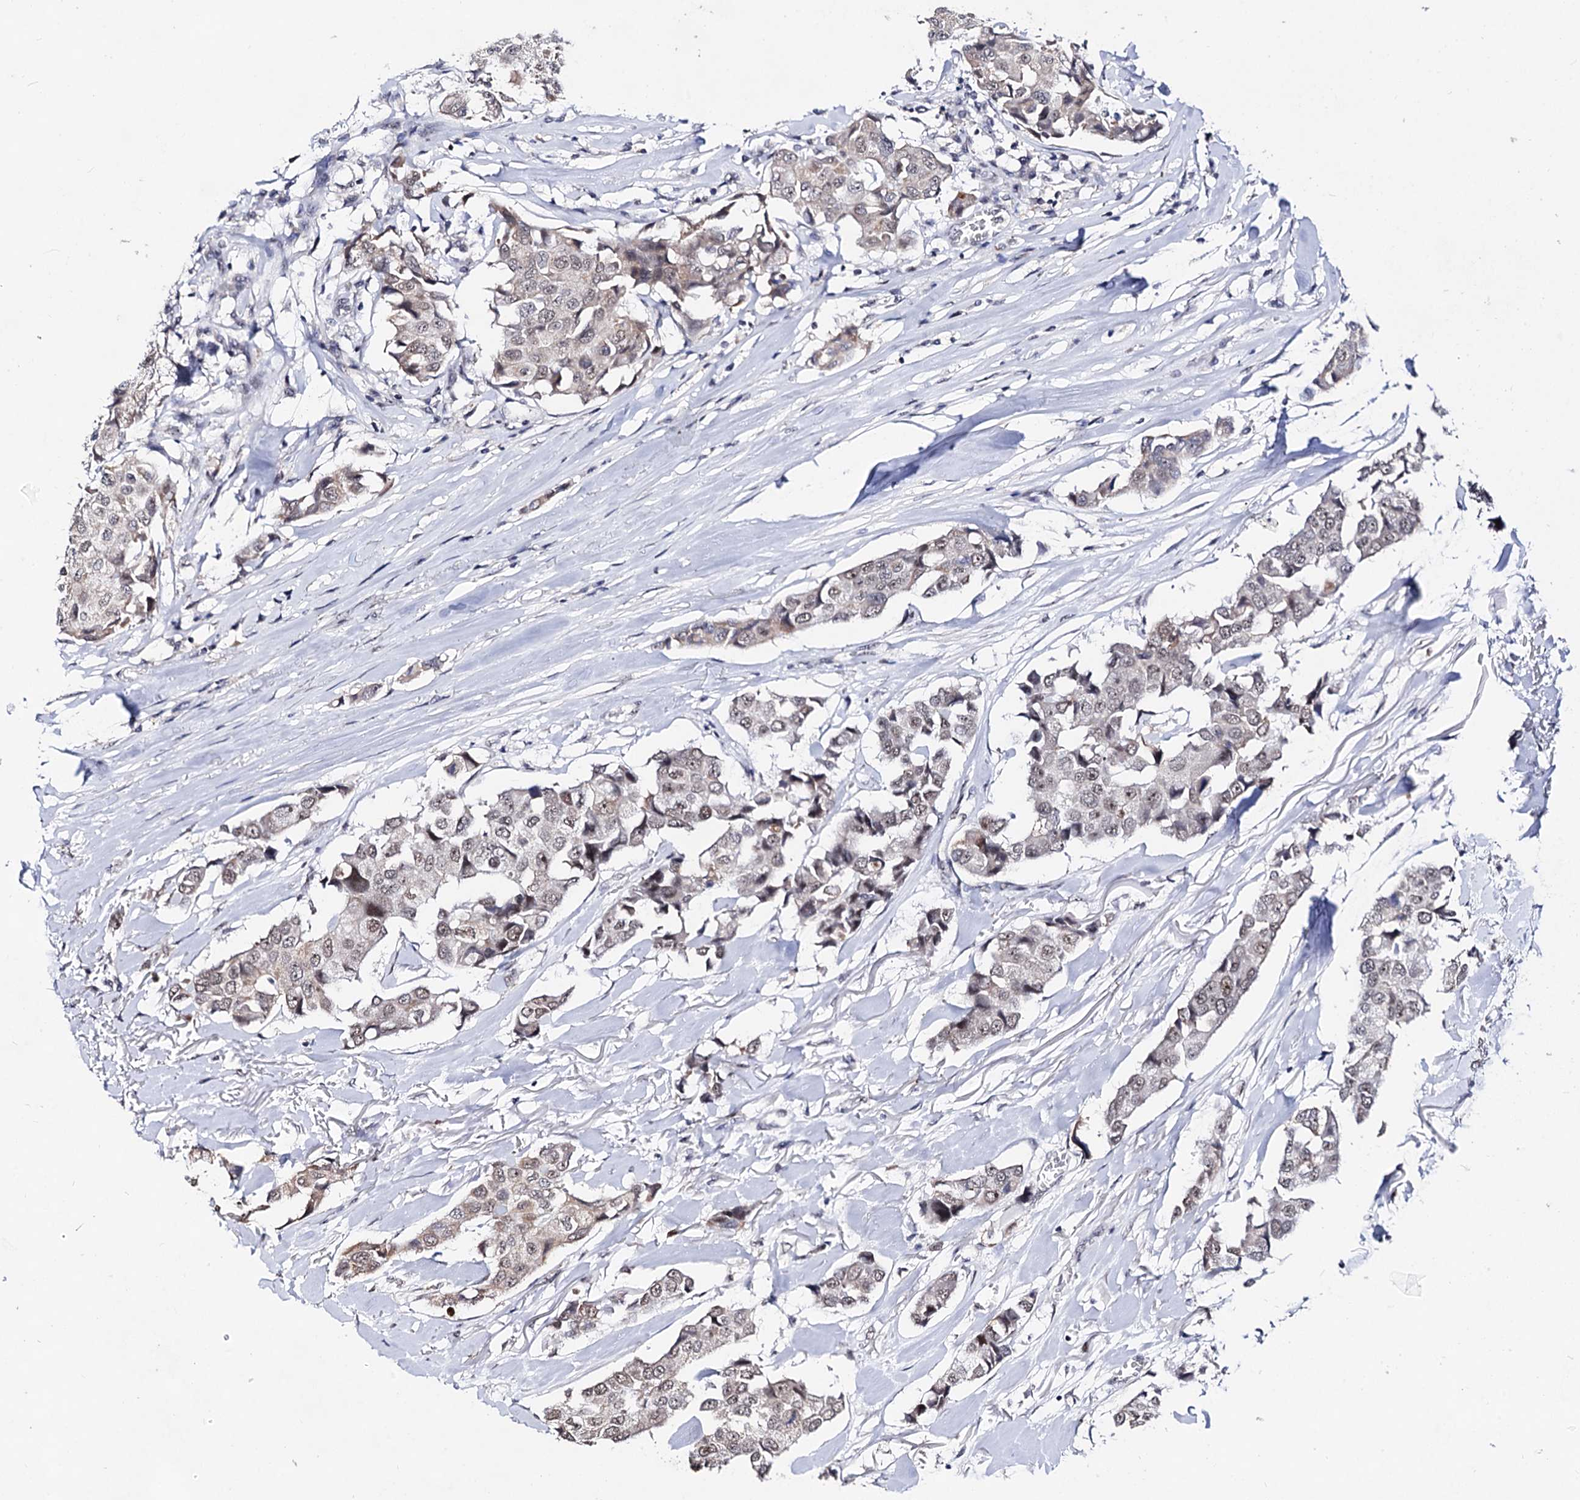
{"staining": {"intensity": "moderate", "quantity": "25%-75%", "location": "nuclear"}, "tissue": "breast cancer", "cell_type": "Tumor cells", "image_type": "cancer", "snomed": [{"axis": "morphology", "description": "Duct carcinoma"}, {"axis": "topography", "description": "Breast"}], "caption": "An image showing moderate nuclear positivity in about 25%-75% of tumor cells in breast invasive ductal carcinoma, as visualized by brown immunohistochemical staining.", "gene": "EXOSC10", "patient": {"sex": "female", "age": 80}}